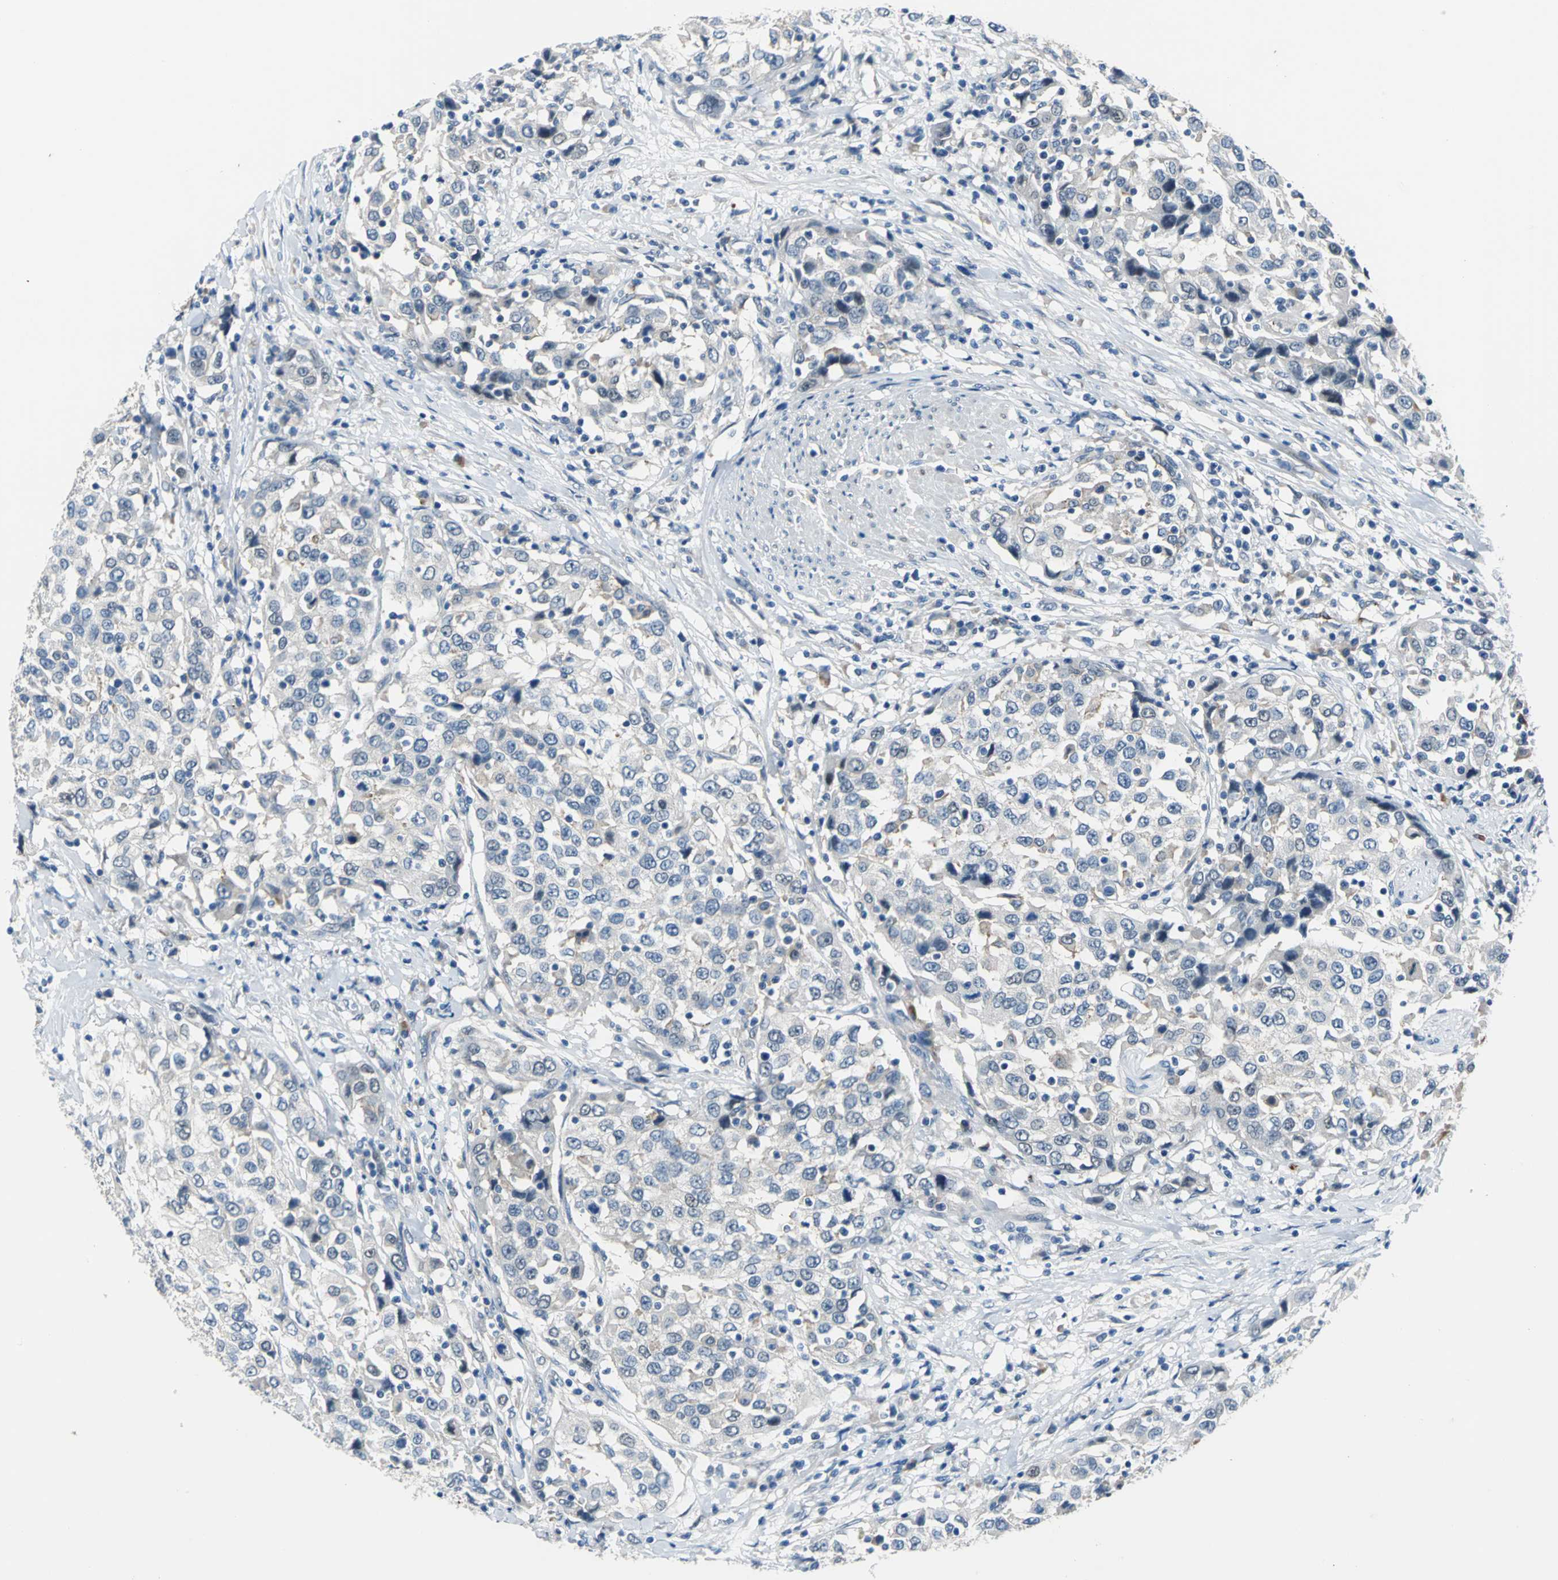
{"staining": {"intensity": "moderate", "quantity": "<25%", "location": "cytoplasmic/membranous"}, "tissue": "urothelial cancer", "cell_type": "Tumor cells", "image_type": "cancer", "snomed": [{"axis": "morphology", "description": "Urothelial carcinoma, High grade"}, {"axis": "topography", "description": "Urinary bladder"}], "caption": "Protein staining by immunohistochemistry exhibits moderate cytoplasmic/membranous positivity in about <25% of tumor cells in urothelial cancer.", "gene": "SELP", "patient": {"sex": "female", "age": 80}}